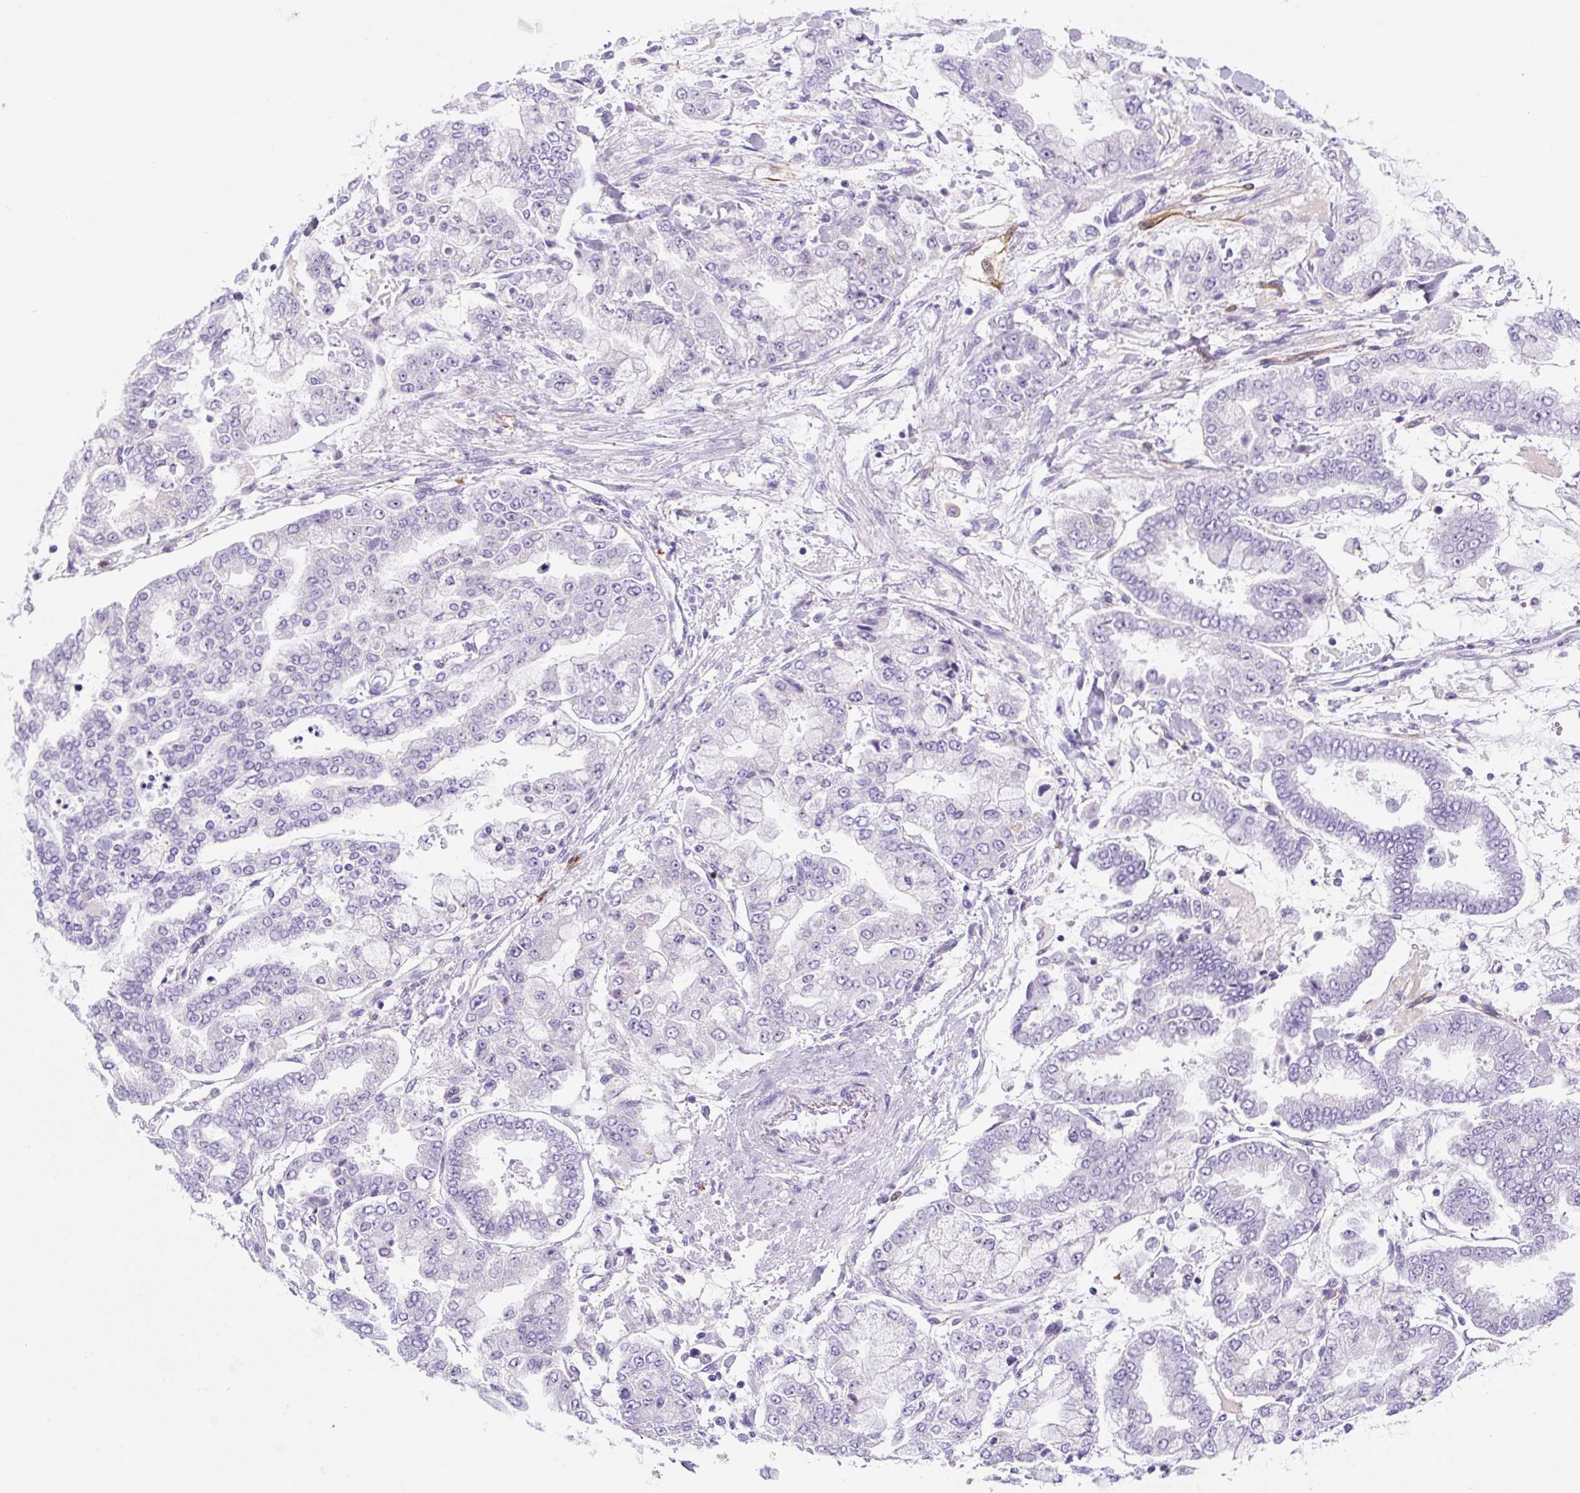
{"staining": {"intensity": "negative", "quantity": "none", "location": "none"}, "tissue": "stomach cancer", "cell_type": "Tumor cells", "image_type": "cancer", "snomed": [{"axis": "morphology", "description": "Normal tissue, NOS"}, {"axis": "morphology", "description": "Adenocarcinoma, NOS"}, {"axis": "topography", "description": "Stomach, upper"}, {"axis": "topography", "description": "Stomach"}], "caption": "A high-resolution image shows immunohistochemistry (IHC) staining of stomach cancer (adenocarcinoma), which reveals no significant expression in tumor cells.", "gene": "ASB4", "patient": {"sex": "male", "age": 76}}